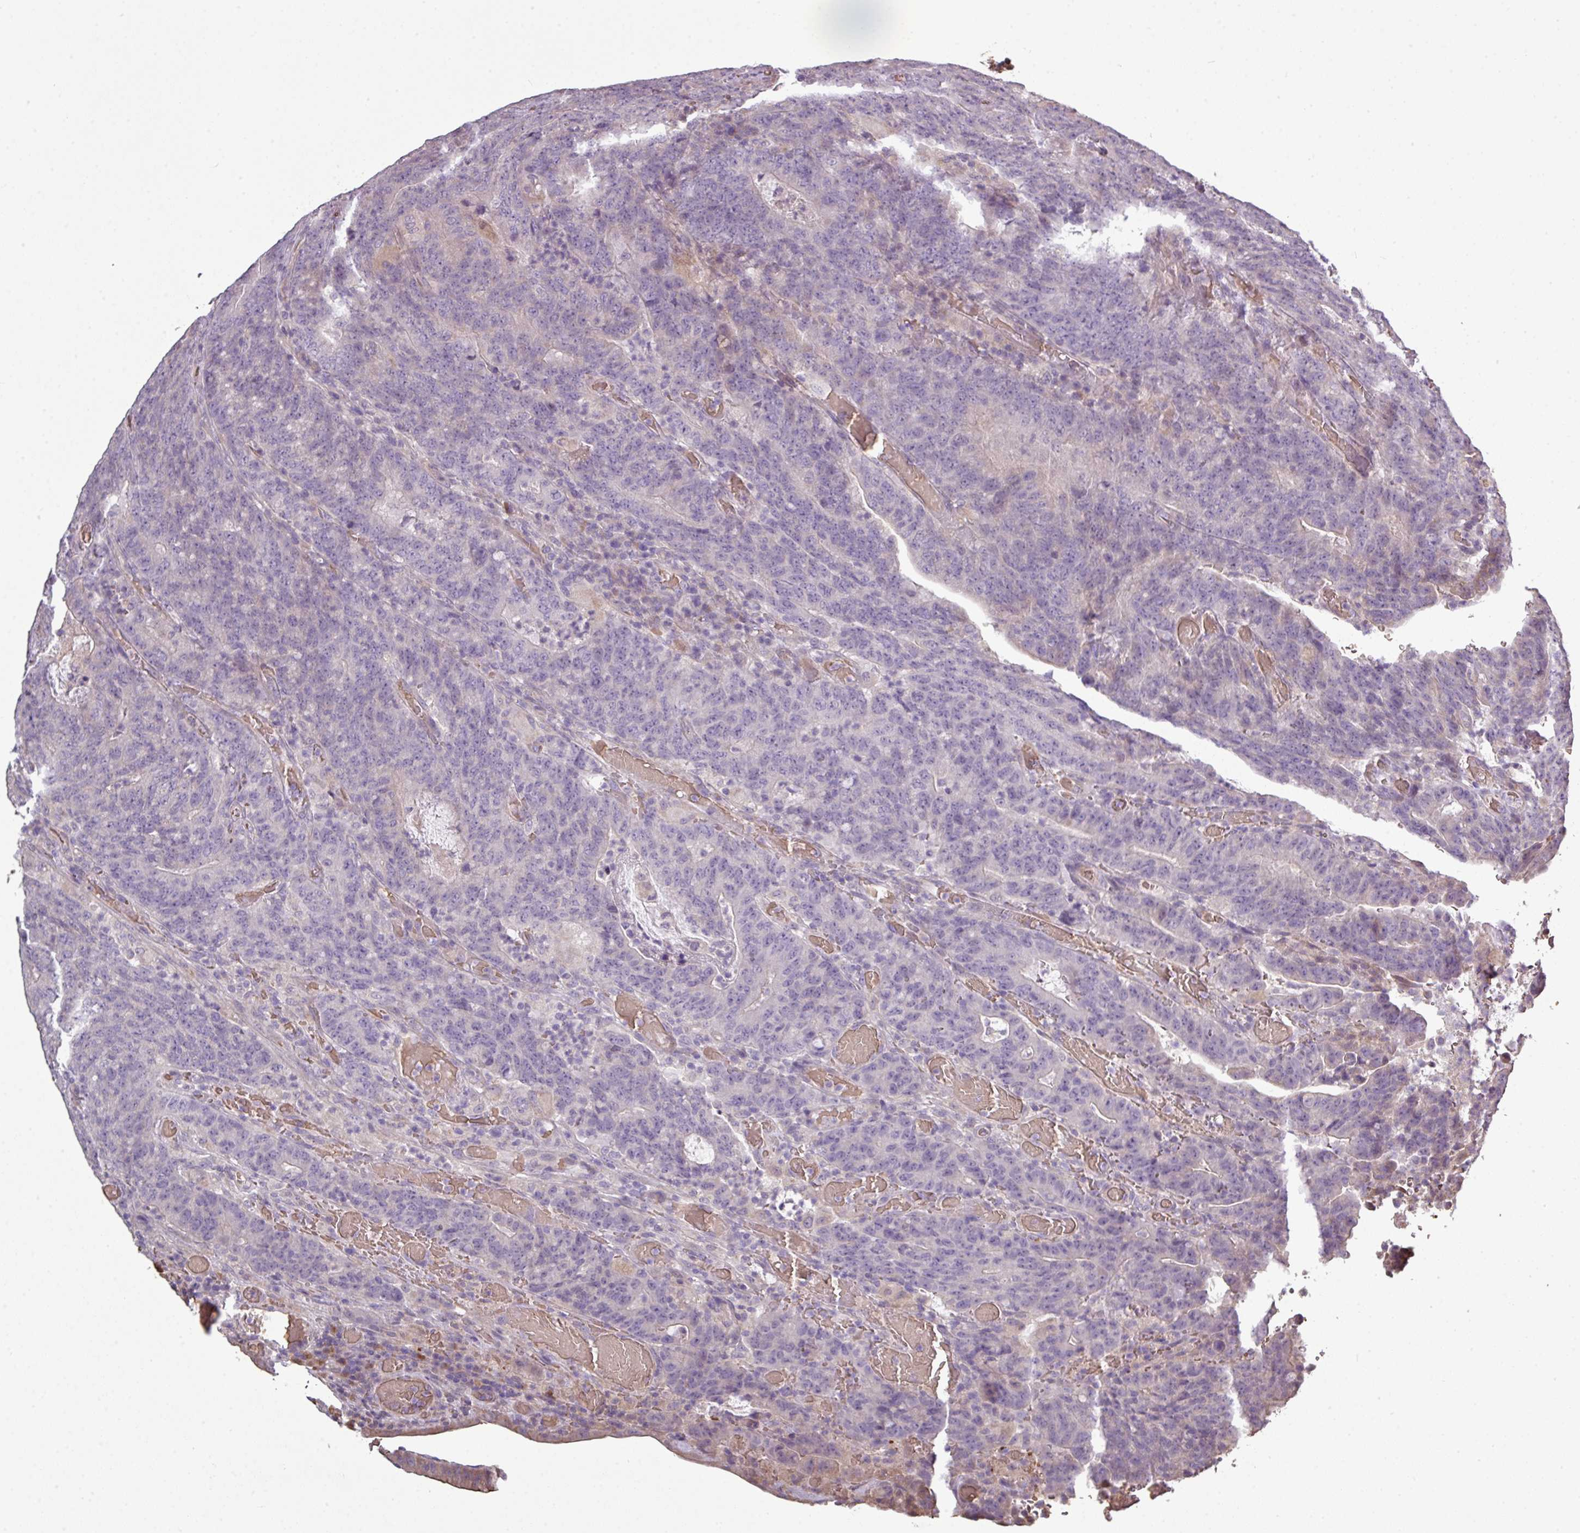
{"staining": {"intensity": "negative", "quantity": "none", "location": "none"}, "tissue": "colorectal cancer", "cell_type": "Tumor cells", "image_type": "cancer", "snomed": [{"axis": "morphology", "description": "Normal tissue, NOS"}, {"axis": "morphology", "description": "Adenocarcinoma, NOS"}, {"axis": "topography", "description": "Colon"}], "caption": "DAB (3,3'-diaminobenzidine) immunohistochemical staining of colorectal cancer (adenocarcinoma) demonstrates no significant positivity in tumor cells.", "gene": "NHSL2", "patient": {"sex": "female", "age": 75}}